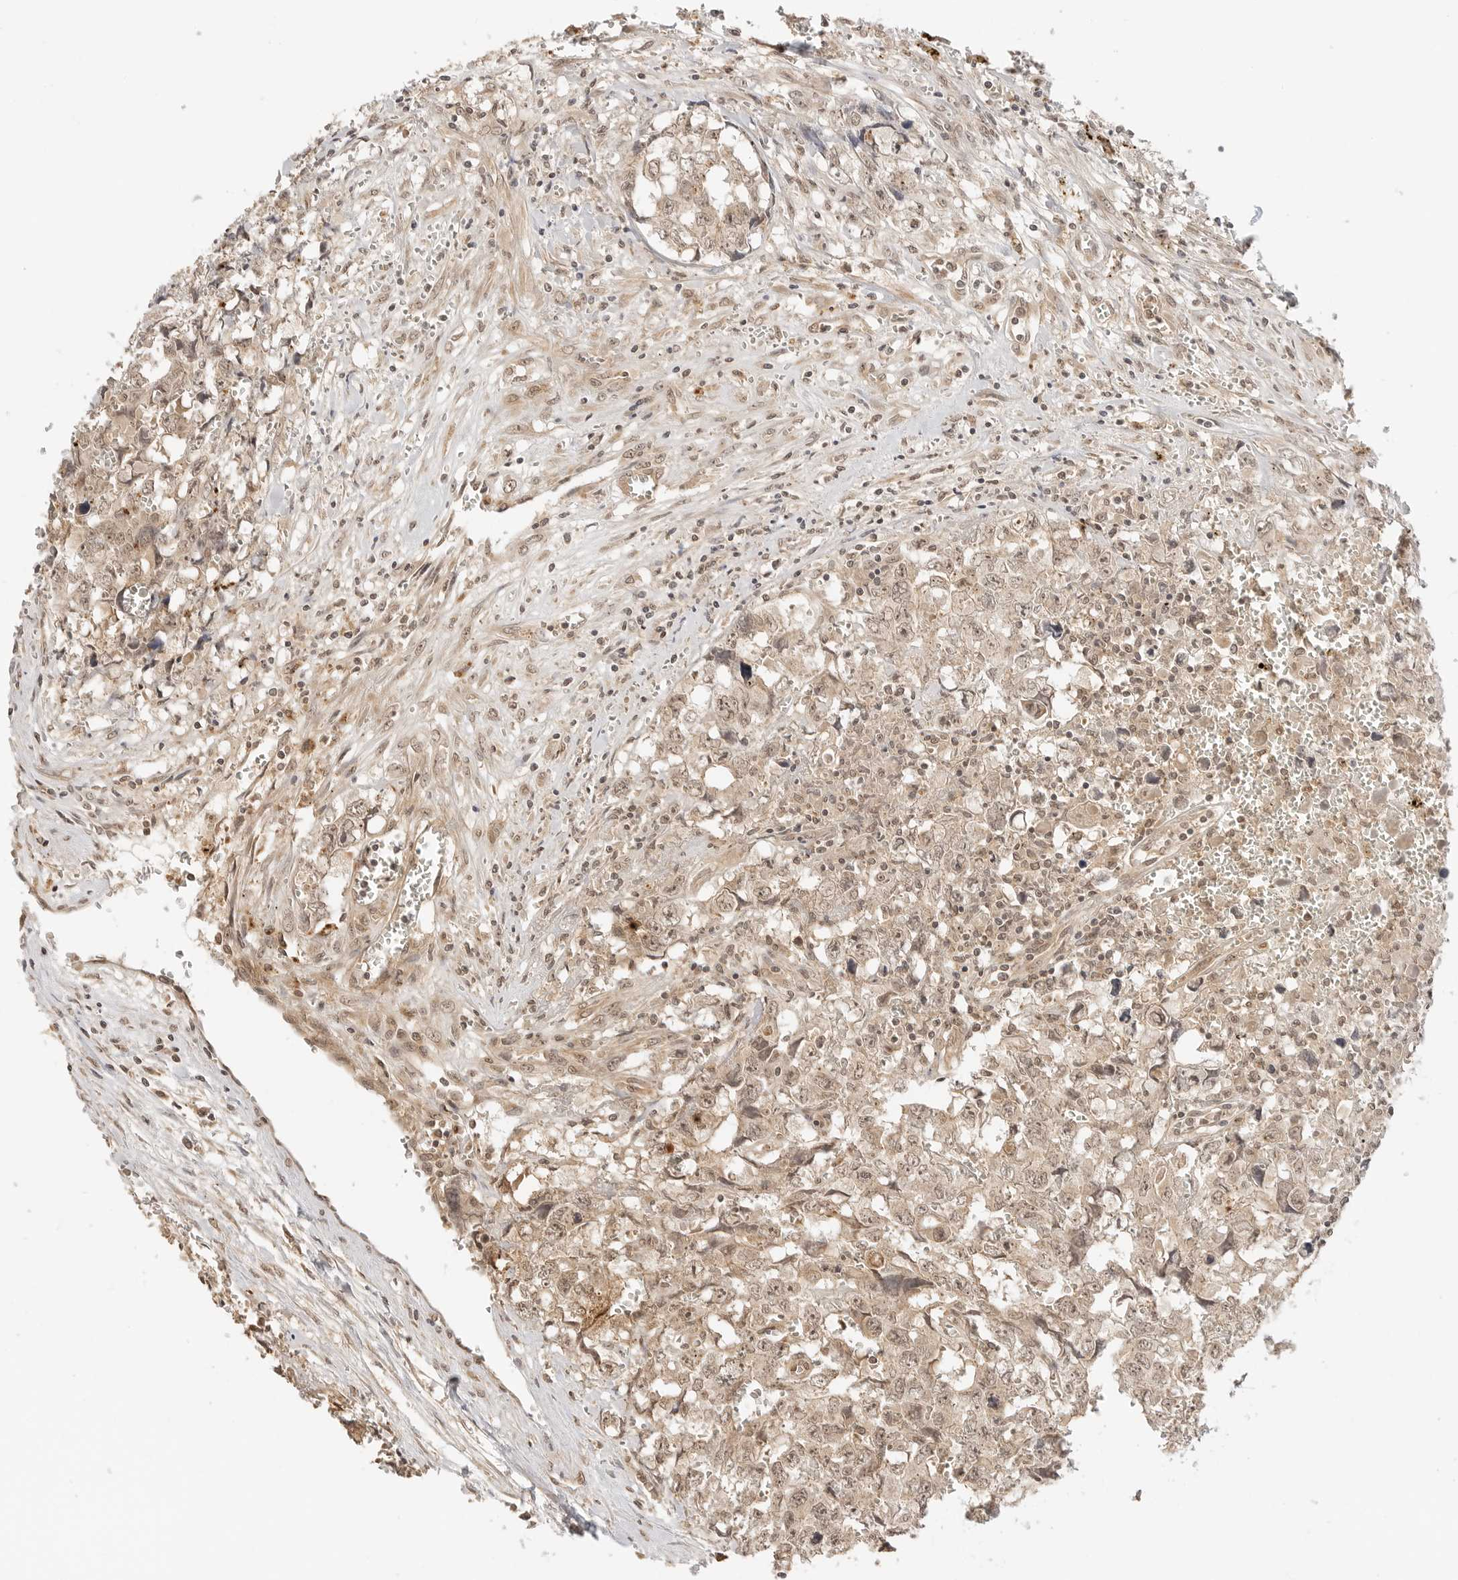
{"staining": {"intensity": "weak", "quantity": ">75%", "location": "cytoplasmic/membranous,nuclear"}, "tissue": "testis cancer", "cell_type": "Tumor cells", "image_type": "cancer", "snomed": [{"axis": "morphology", "description": "Carcinoma, Embryonal, NOS"}, {"axis": "topography", "description": "Testis"}], "caption": "Testis cancer was stained to show a protein in brown. There is low levels of weak cytoplasmic/membranous and nuclear expression in approximately >75% of tumor cells.", "gene": "GPR34", "patient": {"sex": "male", "age": 31}}